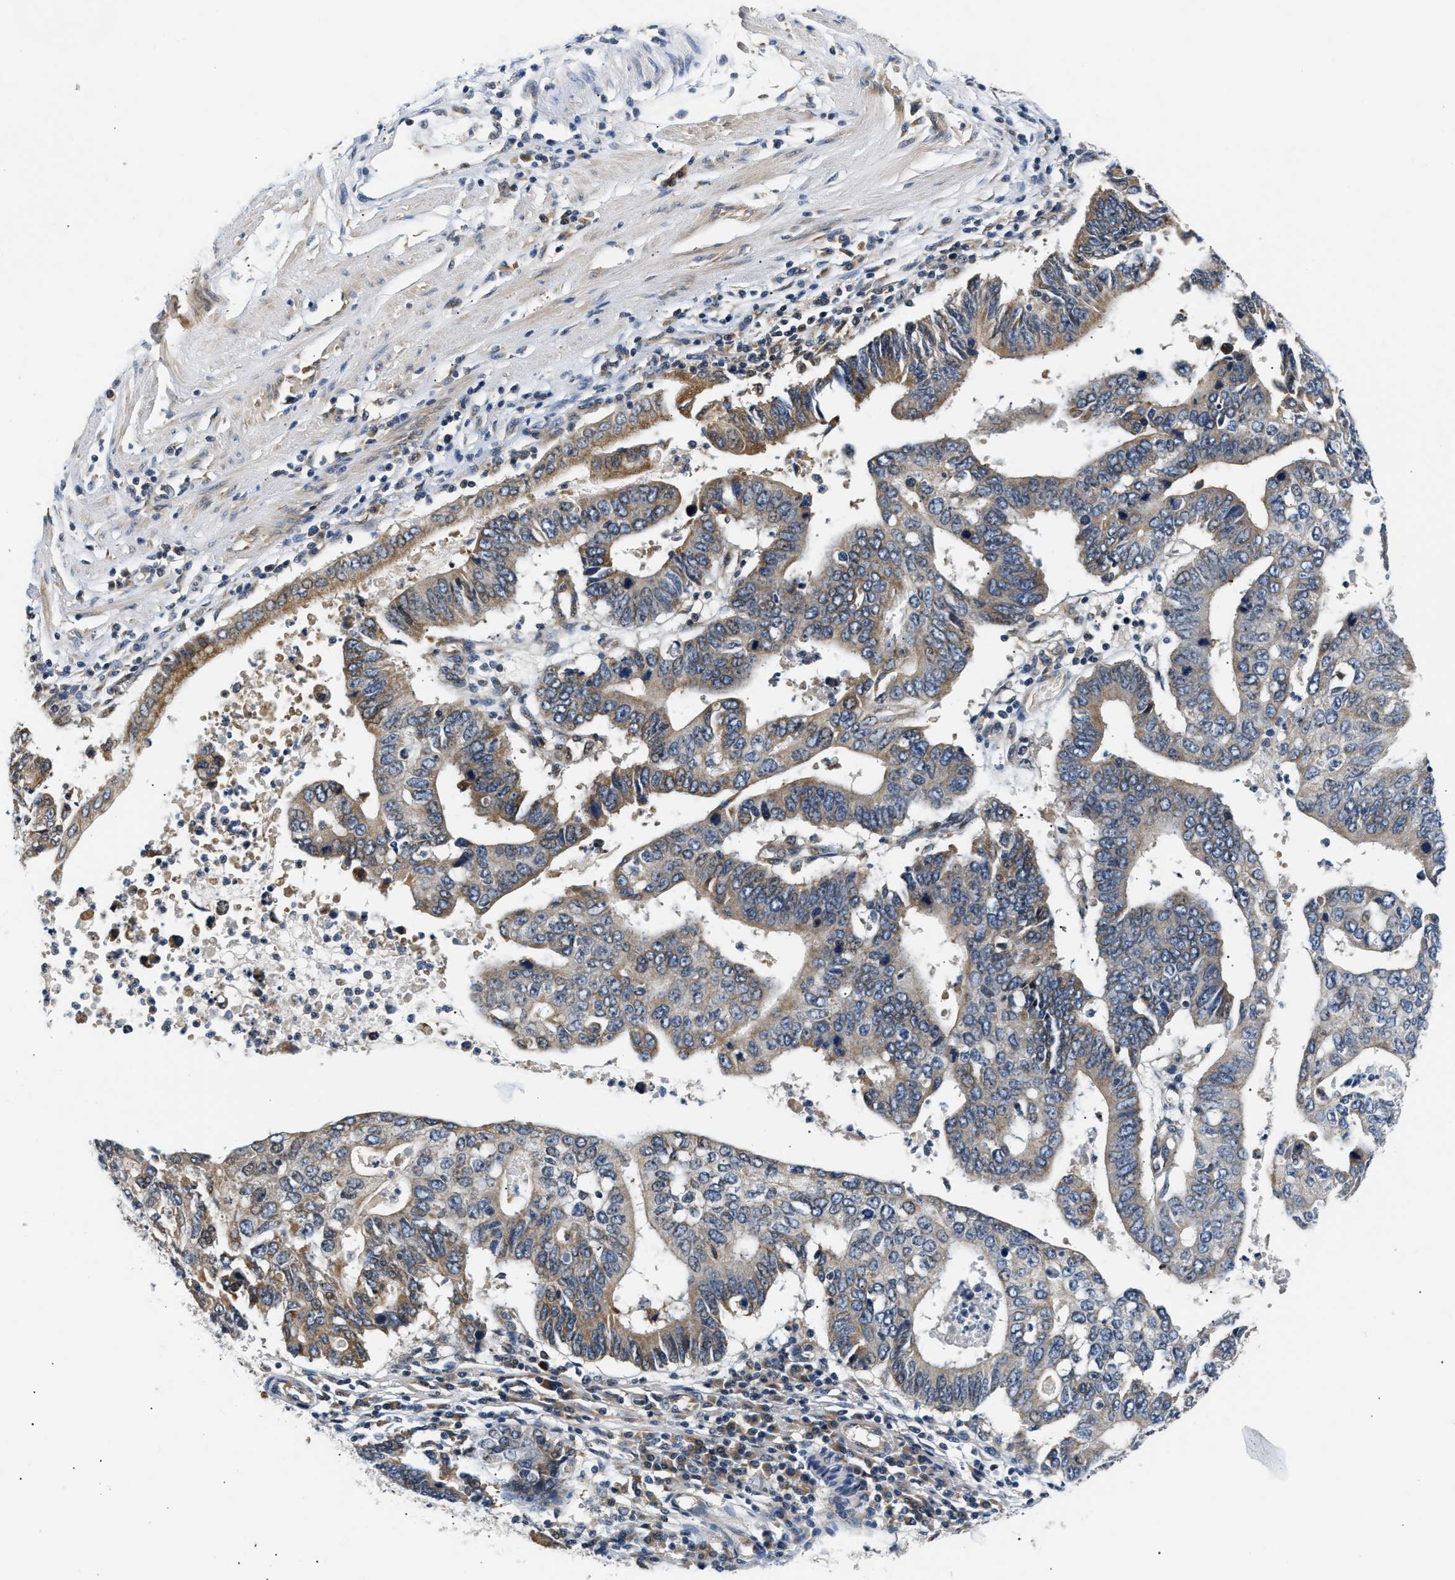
{"staining": {"intensity": "moderate", "quantity": ">75%", "location": "cytoplasmic/membranous"}, "tissue": "stomach cancer", "cell_type": "Tumor cells", "image_type": "cancer", "snomed": [{"axis": "morphology", "description": "Adenocarcinoma, NOS"}, {"axis": "topography", "description": "Stomach"}], "caption": "The immunohistochemical stain shows moderate cytoplasmic/membranous expression in tumor cells of adenocarcinoma (stomach) tissue. (DAB IHC, brown staining for protein, blue staining for nuclei).", "gene": "TNIP2", "patient": {"sex": "male", "age": 59}}